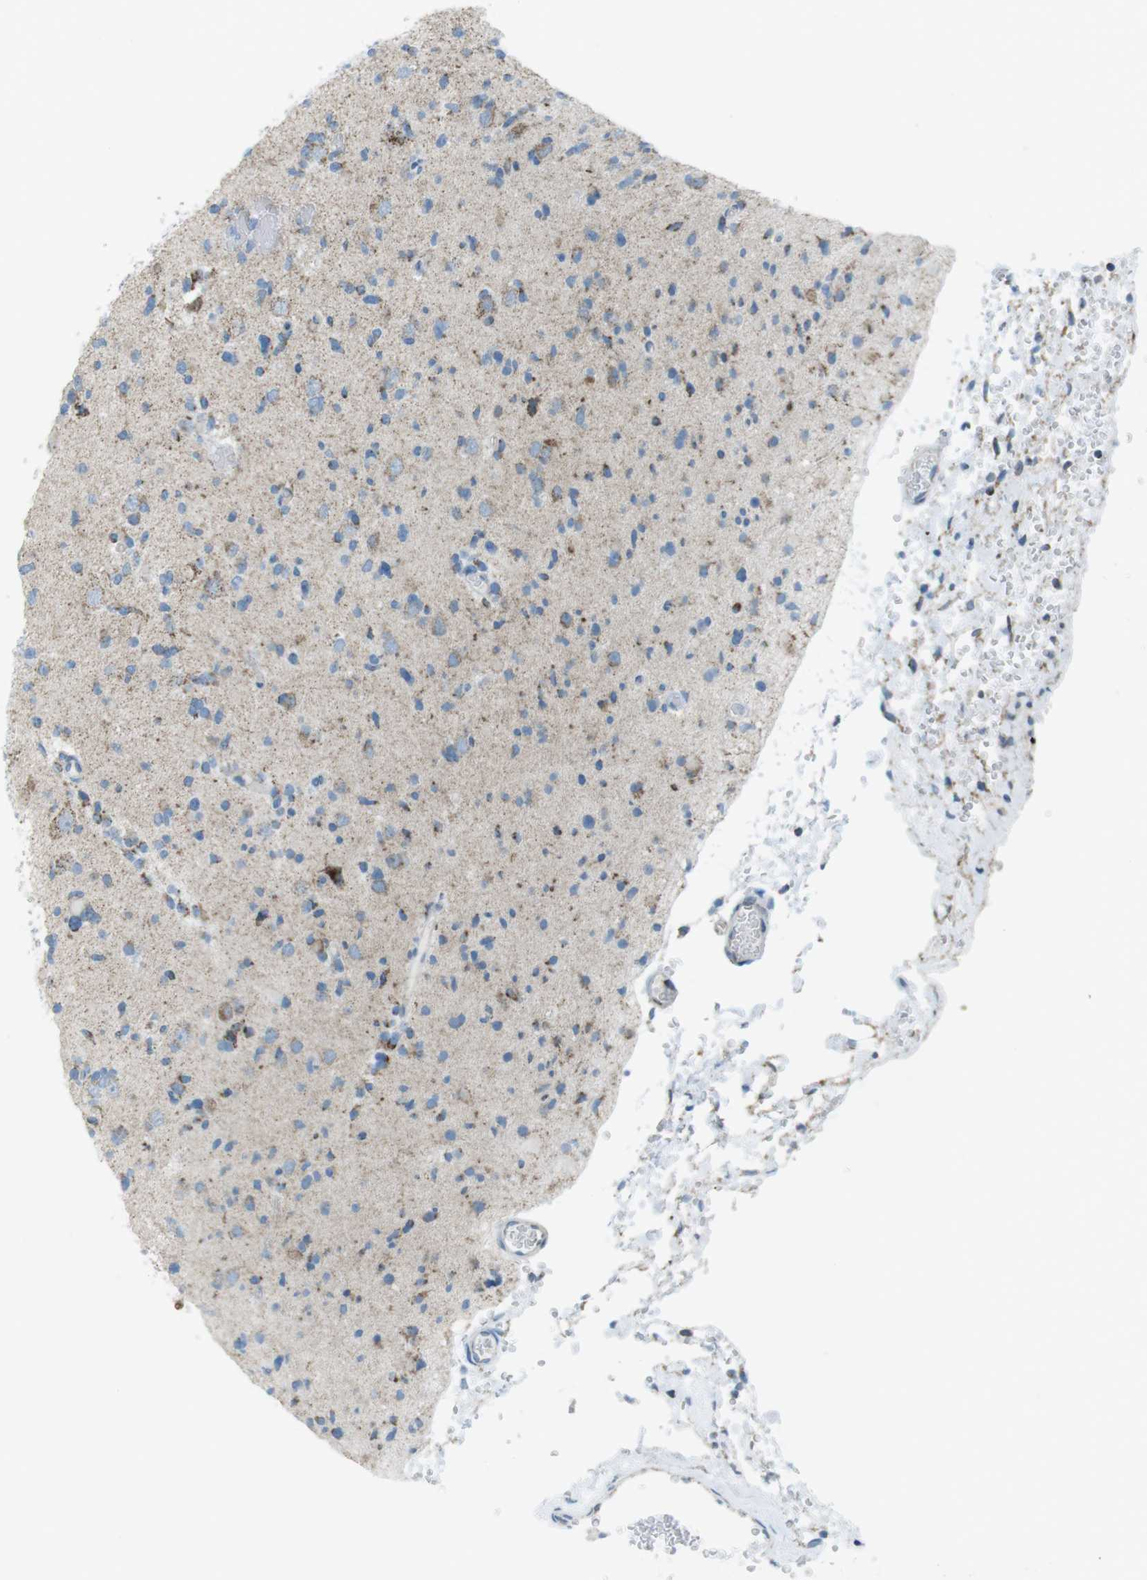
{"staining": {"intensity": "weak", "quantity": "<25%", "location": "cytoplasmic/membranous"}, "tissue": "glioma", "cell_type": "Tumor cells", "image_type": "cancer", "snomed": [{"axis": "morphology", "description": "Glioma, malignant, Low grade"}, {"axis": "topography", "description": "Brain"}], "caption": "This is an IHC image of human glioma. There is no expression in tumor cells.", "gene": "DNAJA3", "patient": {"sex": "female", "age": 22}}